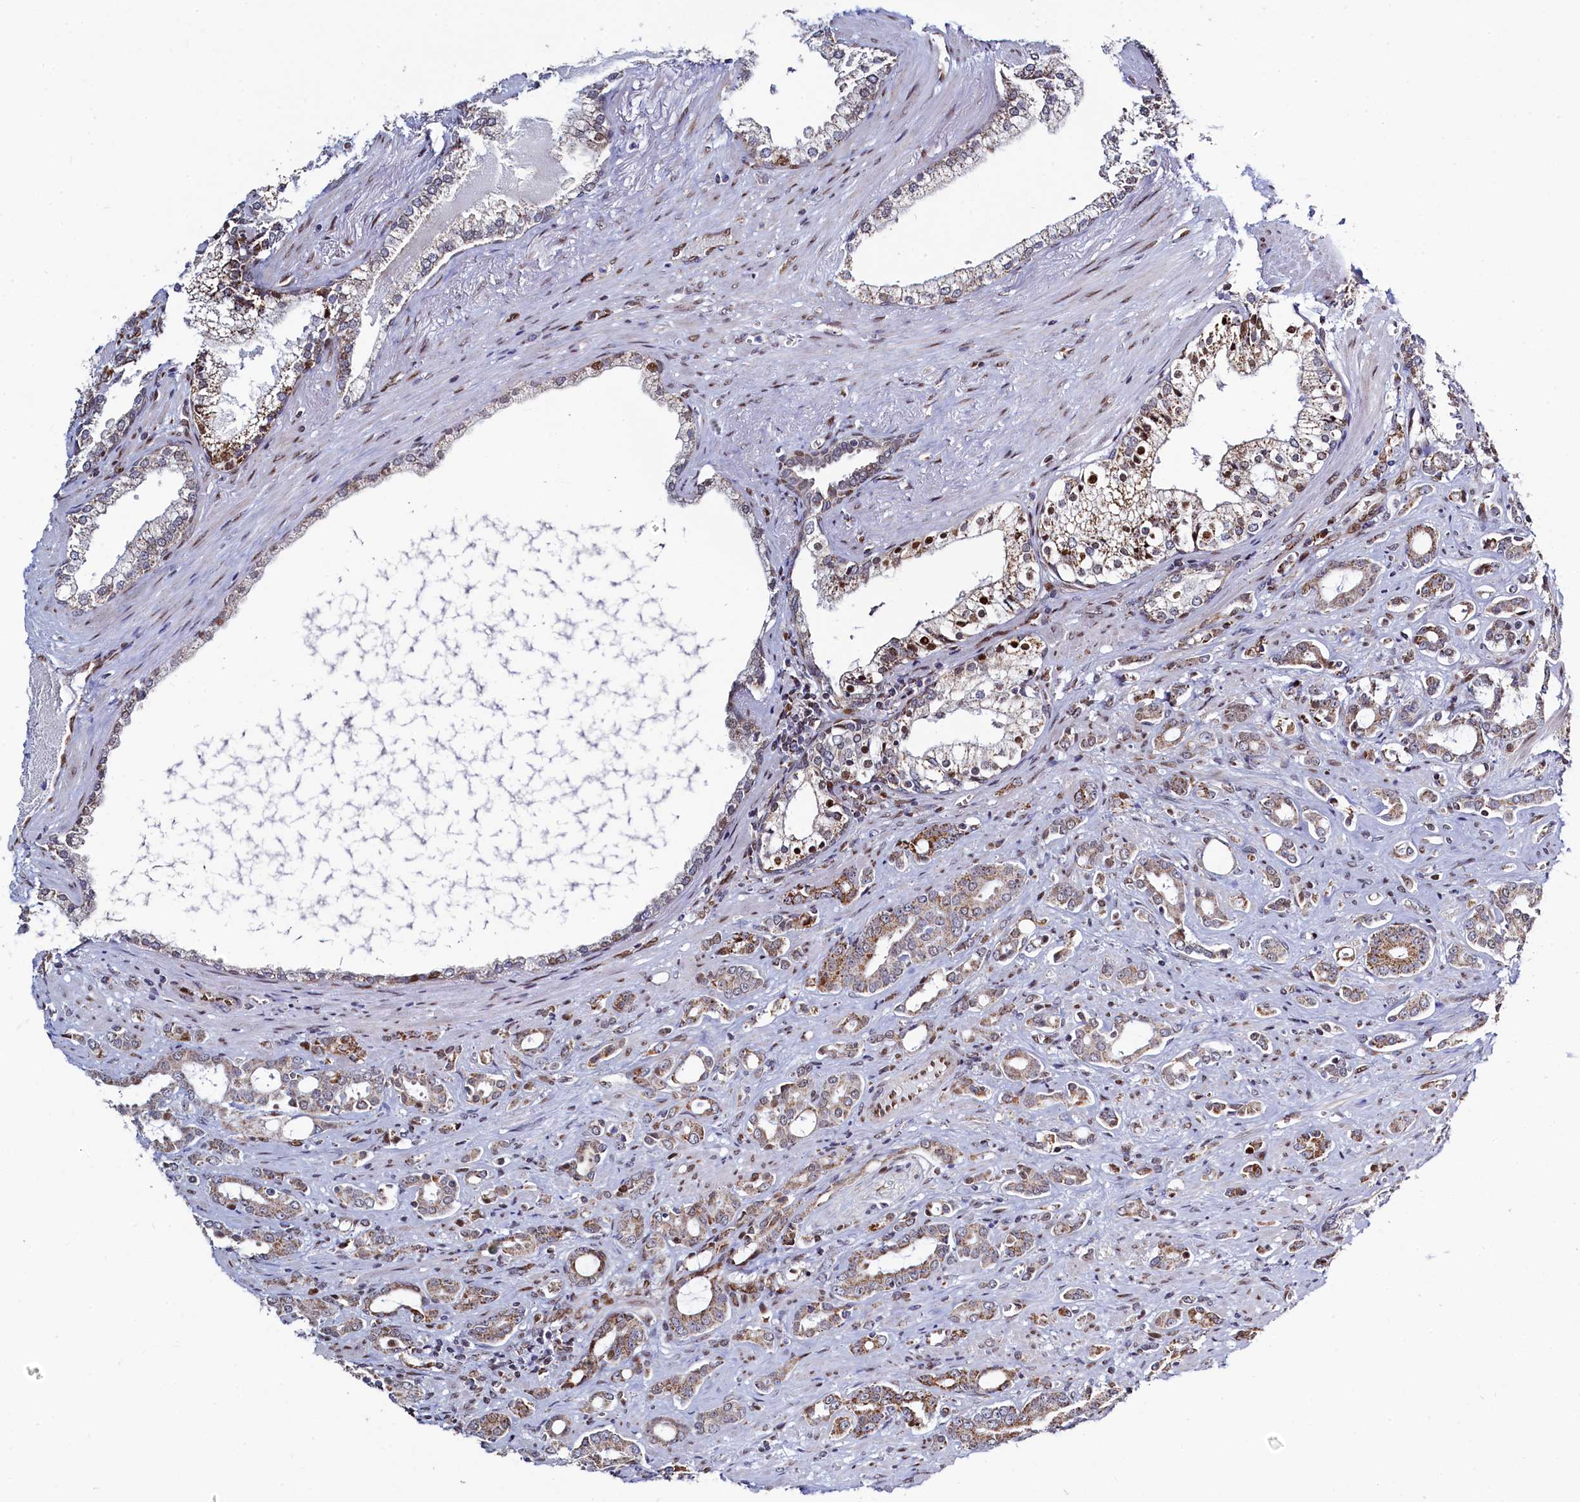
{"staining": {"intensity": "moderate", "quantity": ">75%", "location": "cytoplasmic/membranous"}, "tissue": "prostate cancer", "cell_type": "Tumor cells", "image_type": "cancer", "snomed": [{"axis": "morphology", "description": "Adenocarcinoma, High grade"}, {"axis": "topography", "description": "Prostate"}], "caption": "About >75% of tumor cells in prostate cancer (high-grade adenocarcinoma) exhibit moderate cytoplasmic/membranous protein expression as visualized by brown immunohistochemical staining.", "gene": "HDGFL3", "patient": {"sex": "male", "age": 72}}